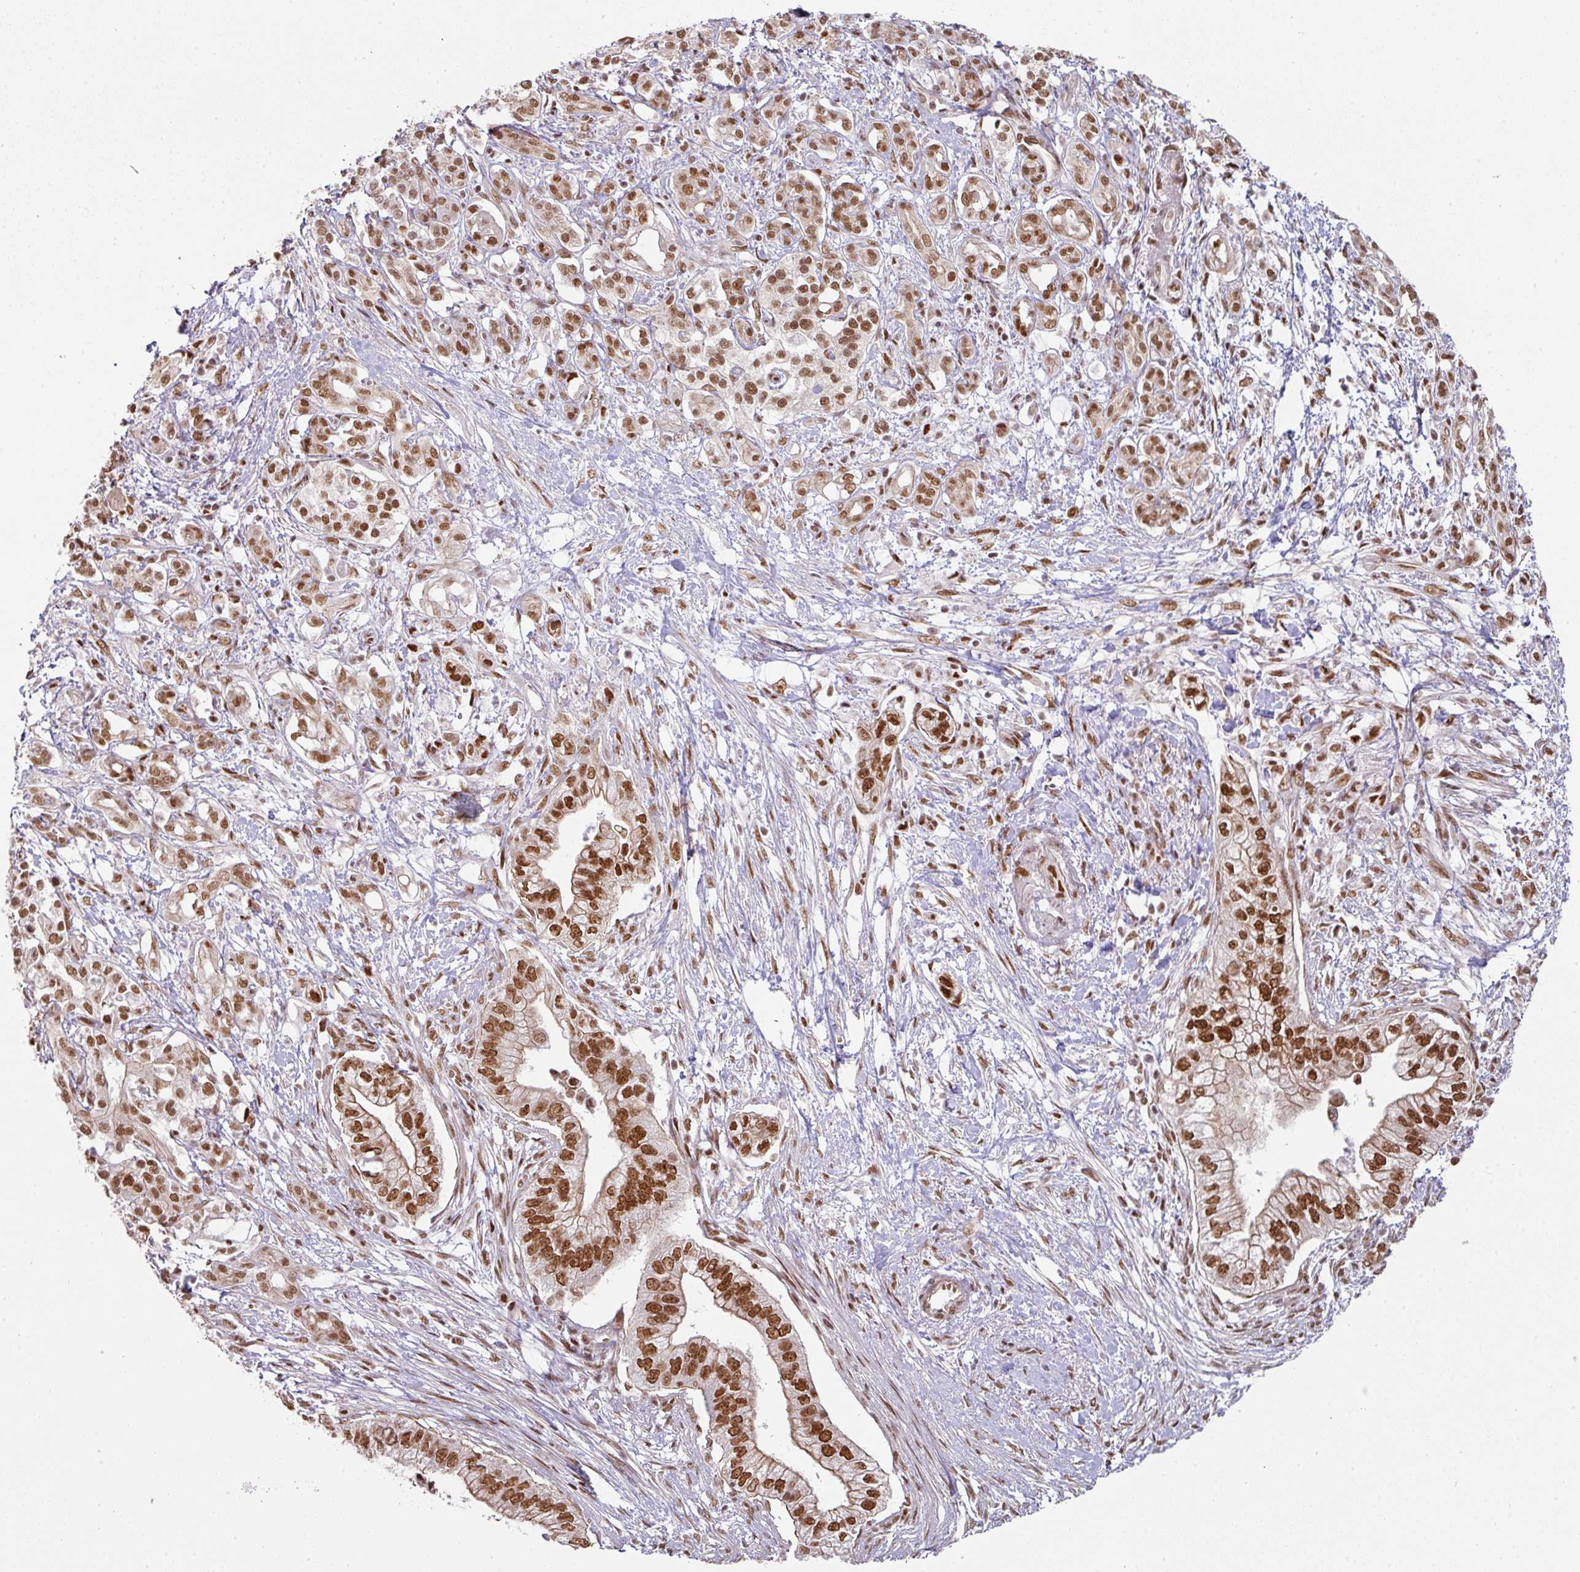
{"staining": {"intensity": "strong", "quantity": ">75%", "location": "cytoplasmic/membranous,nuclear"}, "tissue": "pancreatic cancer", "cell_type": "Tumor cells", "image_type": "cancer", "snomed": [{"axis": "morphology", "description": "Adenocarcinoma, NOS"}, {"axis": "topography", "description": "Pancreas"}], "caption": "The image exhibits immunohistochemical staining of pancreatic cancer (adenocarcinoma). There is strong cytoplasmic/membranous and nuclear staining is present in approximately >75% of tumor cells.", "gene": "NCOA5", "patient": {"sex": "male", "age": 70}}